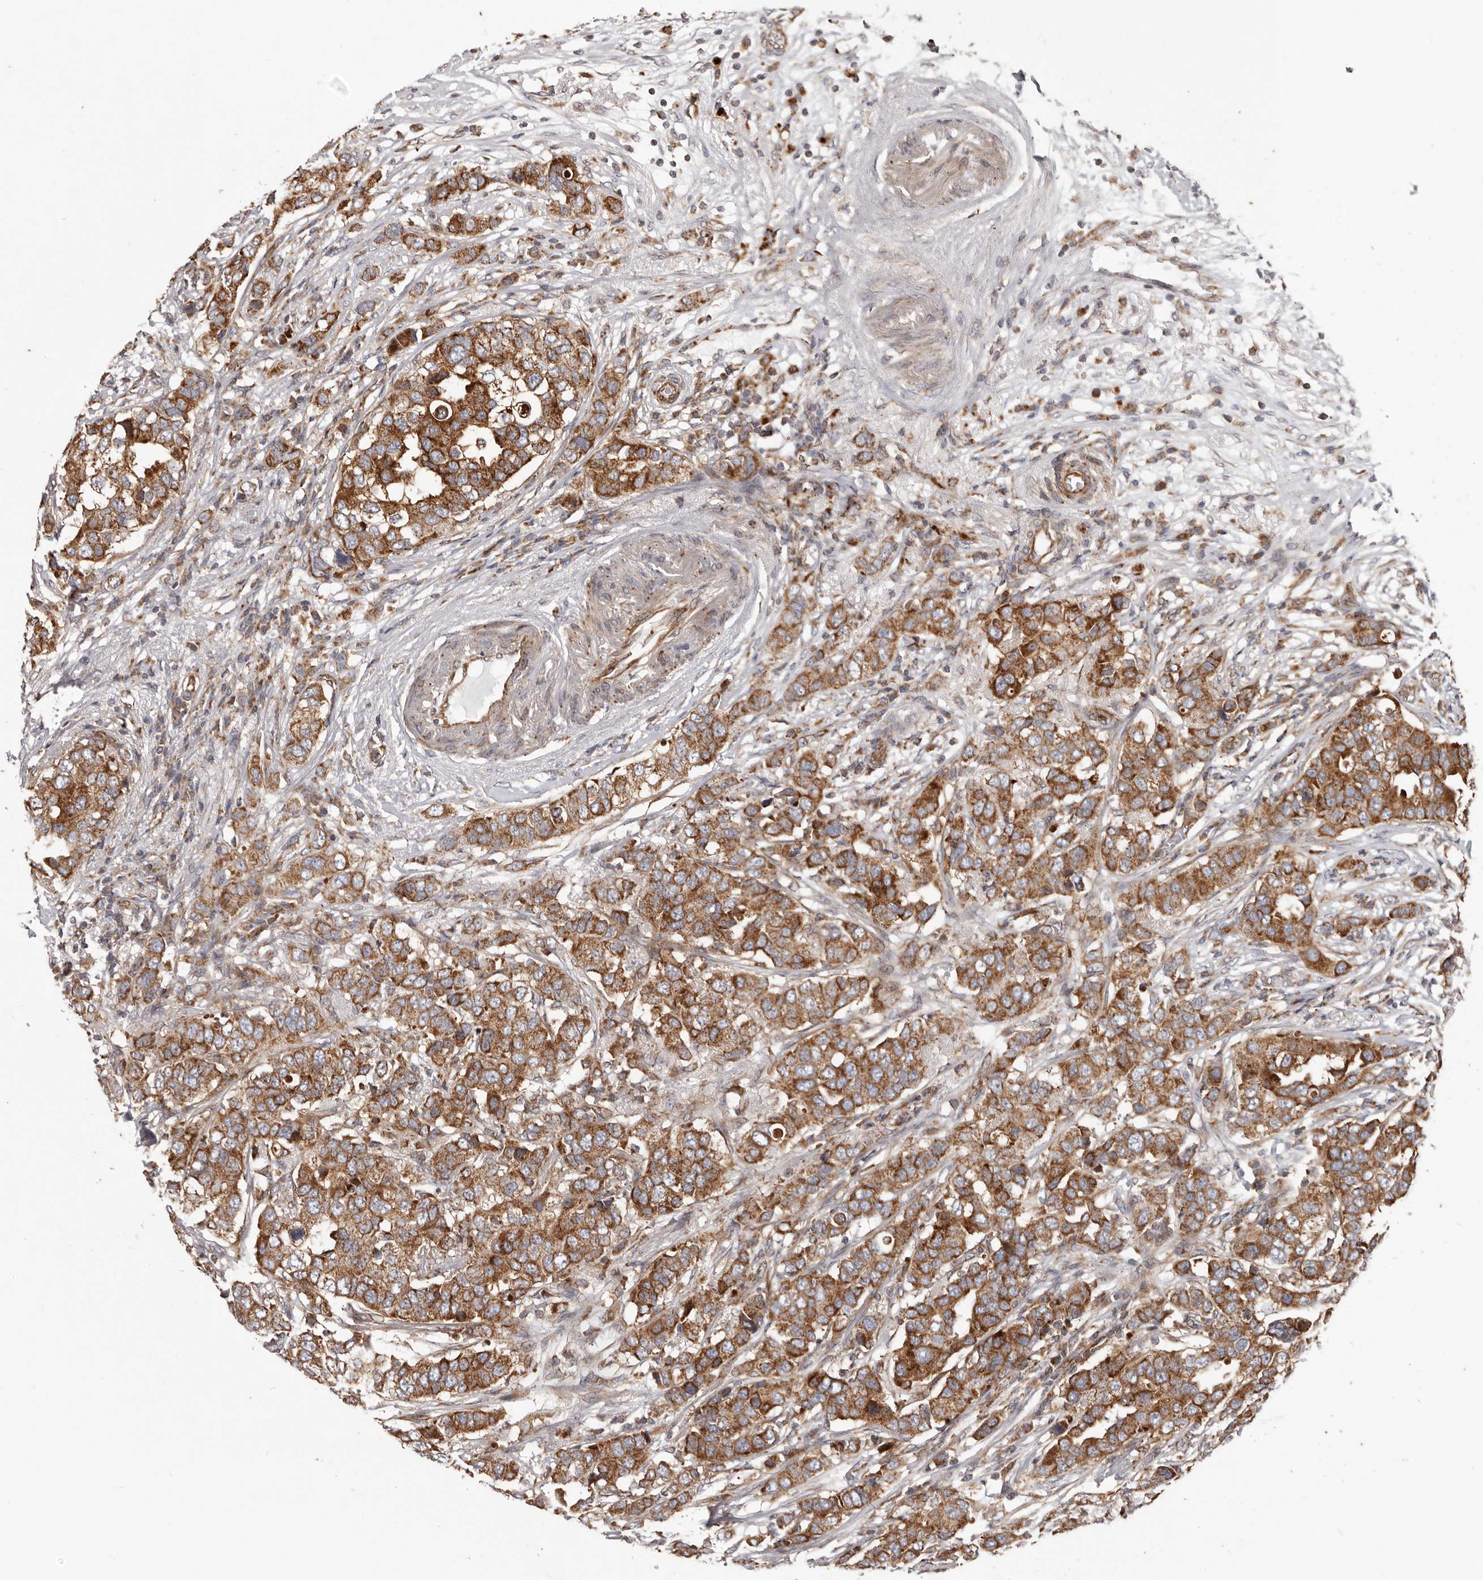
{"staining": {"intensity": "strong", "quantity": ">75%", "location": "cytoplasmic/membranous"}, "tissue": "breast cancer", "cell_type": "Tumor cells", "image_type": "cancer", "snomed": [{"axis": "morphology", "description": "Duct carcinoma"}, {"axis": "topography", "description": "Breast"}], "caption": "An image showing strong cytoplasmic/membranous positivity in approximately >75% of tumor cells in breast cancer (intraductal carcinoma), as visualized by brown immunohistochemical staining.", "gene": "MRPS10", "patient": {"sex": "female", "age": 50}}